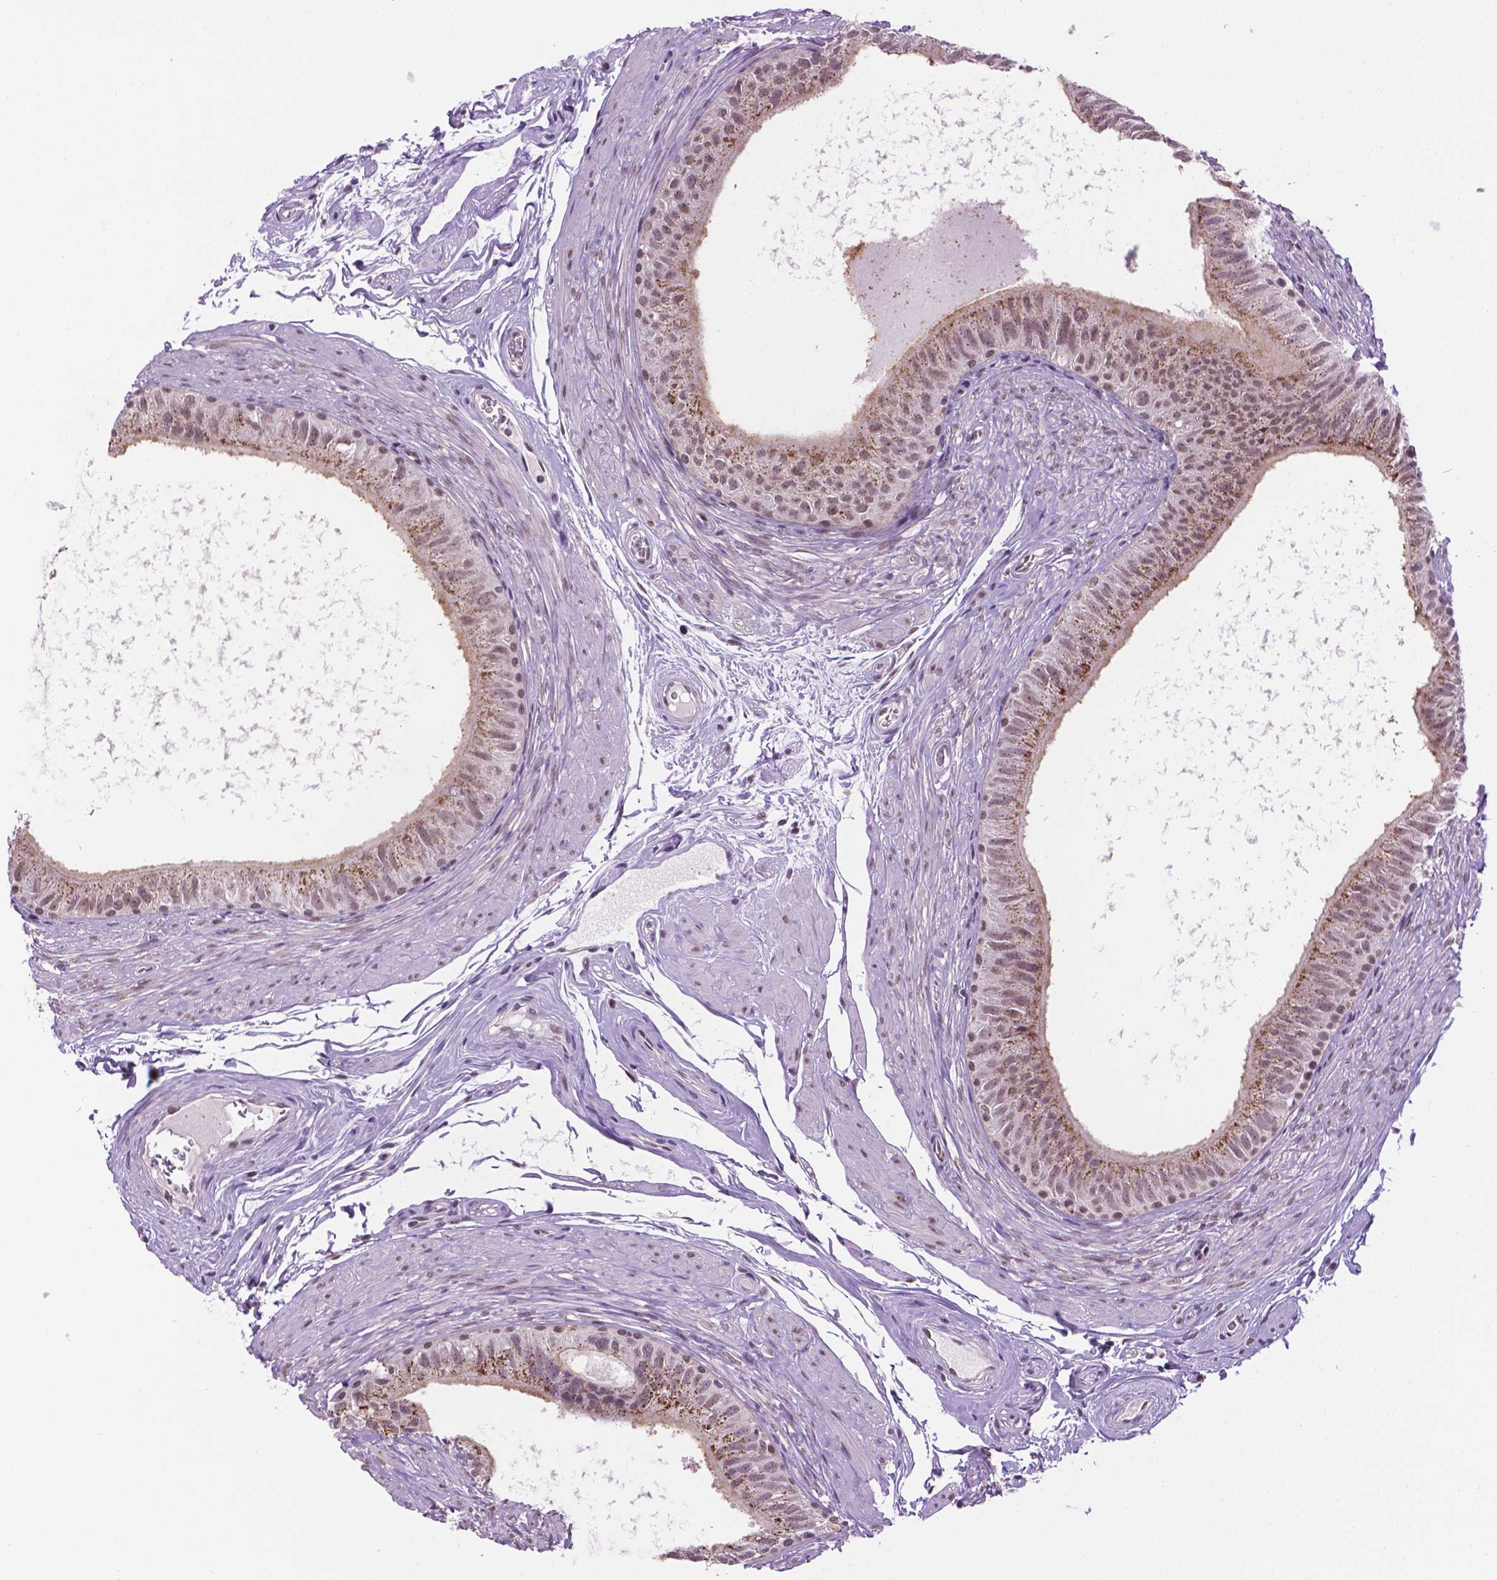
{"staining": {"intensity": "weak", "quantity": "<25%", "location": "cytoplasmic/membranous,nuclear"}, "tissue": "epididymis", "cell_type": "Glandular cells", "image_type": "normal", "snomed": [{"axis": "morphology", "description": "Normal tissue, NOS"}, {"axis": "topography", "description": "Epididymis"}], "caption": "The image reveals no staining of glandular cells in benign epididymis. Nuclei are stained in blue.", "gene": "ABI2", "patient": {"sex": "male", "age": 36}}